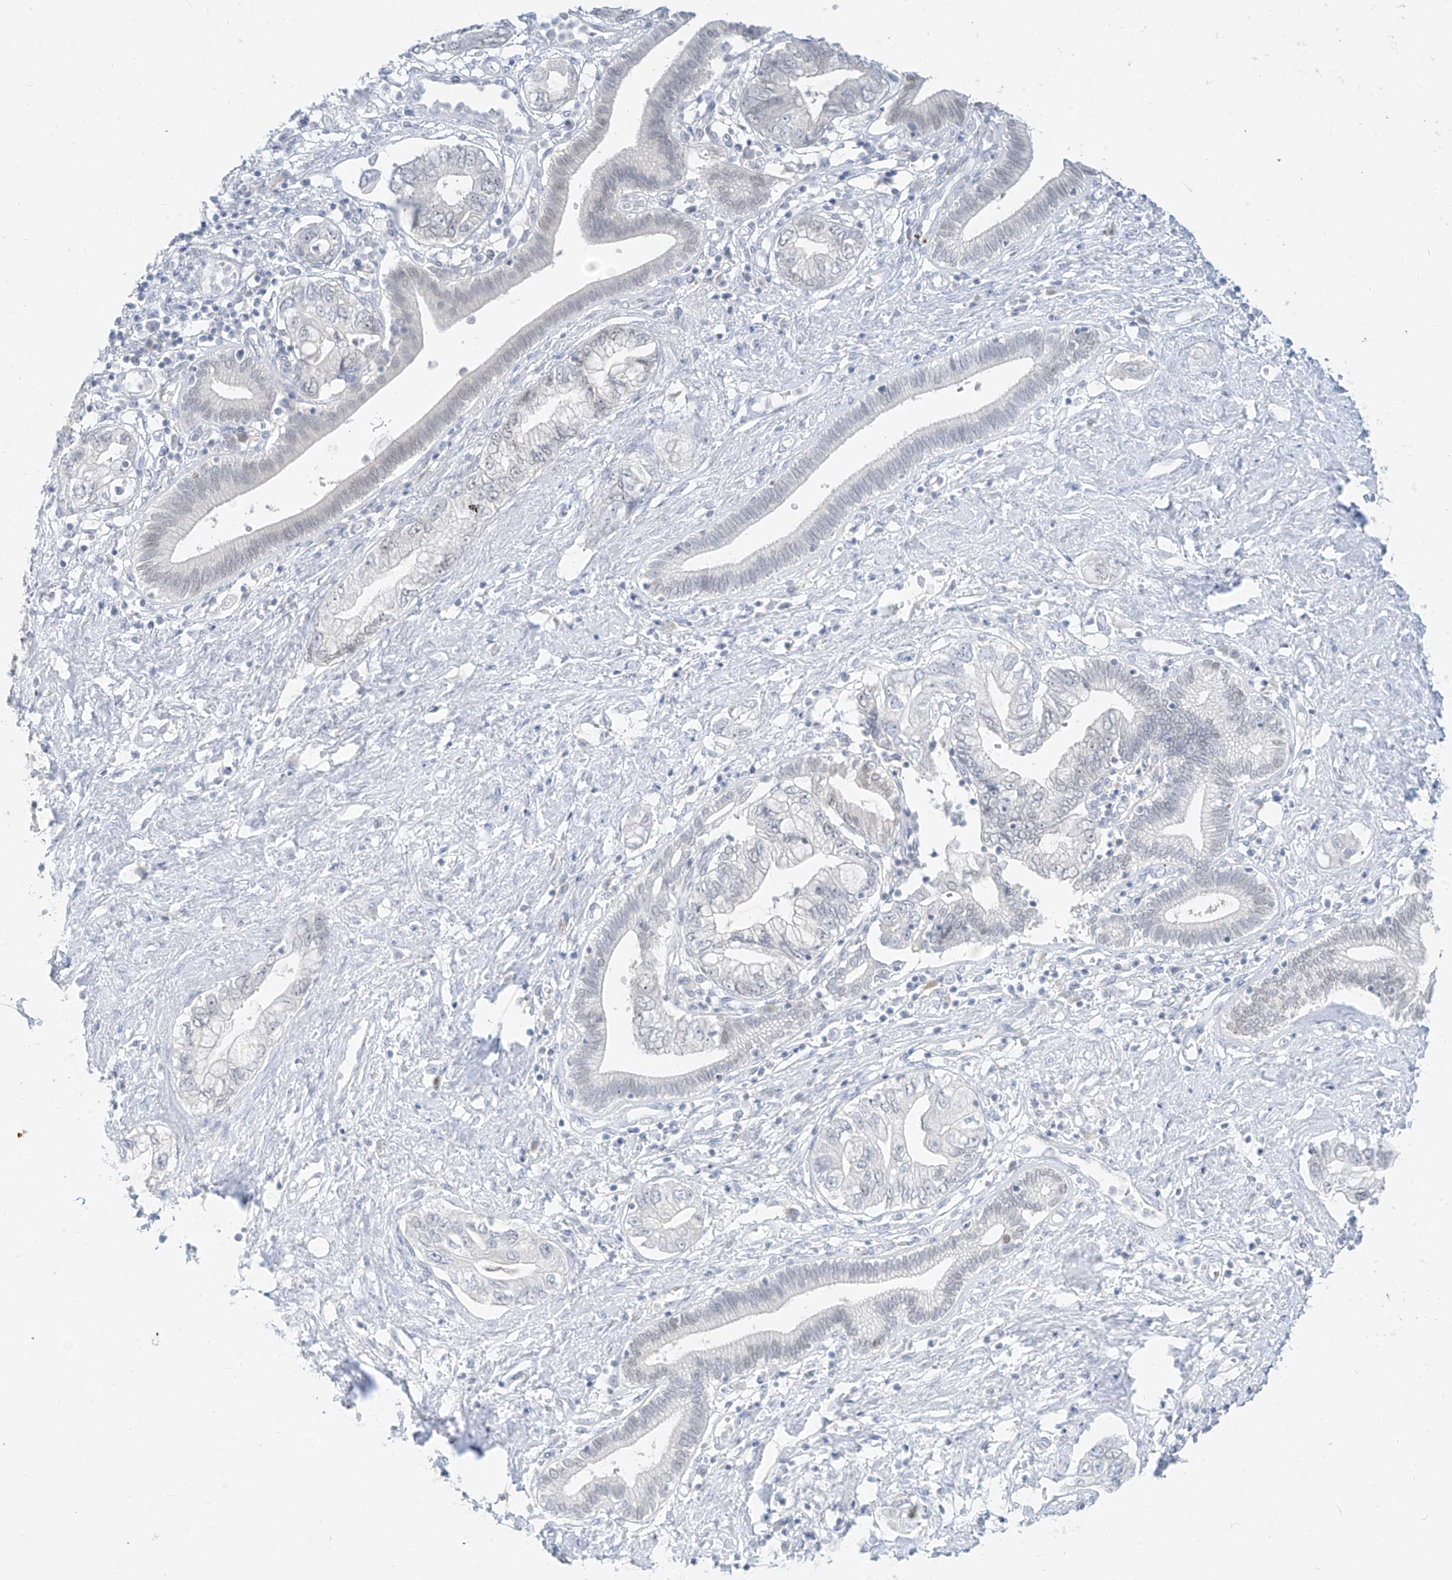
{"staining": {"intensity": "negative", "quantity": "none", "location": "none"}, "tissue": "pancreatic cancer", "cell_type": "Tumor cells", "image_type": "cancer", "snomed": [{"axis": "morphology", "description": "Adenocarcinoma, NOS"}, {"axis": "topography", "description": "Pancreas"}], "caption": "Histopathology image shows no protein staining in tumor cells of pancreatic adenocarcinoma tissue.", "gene": "BARX2", "patient": {"sex": "female", "age": 73}}